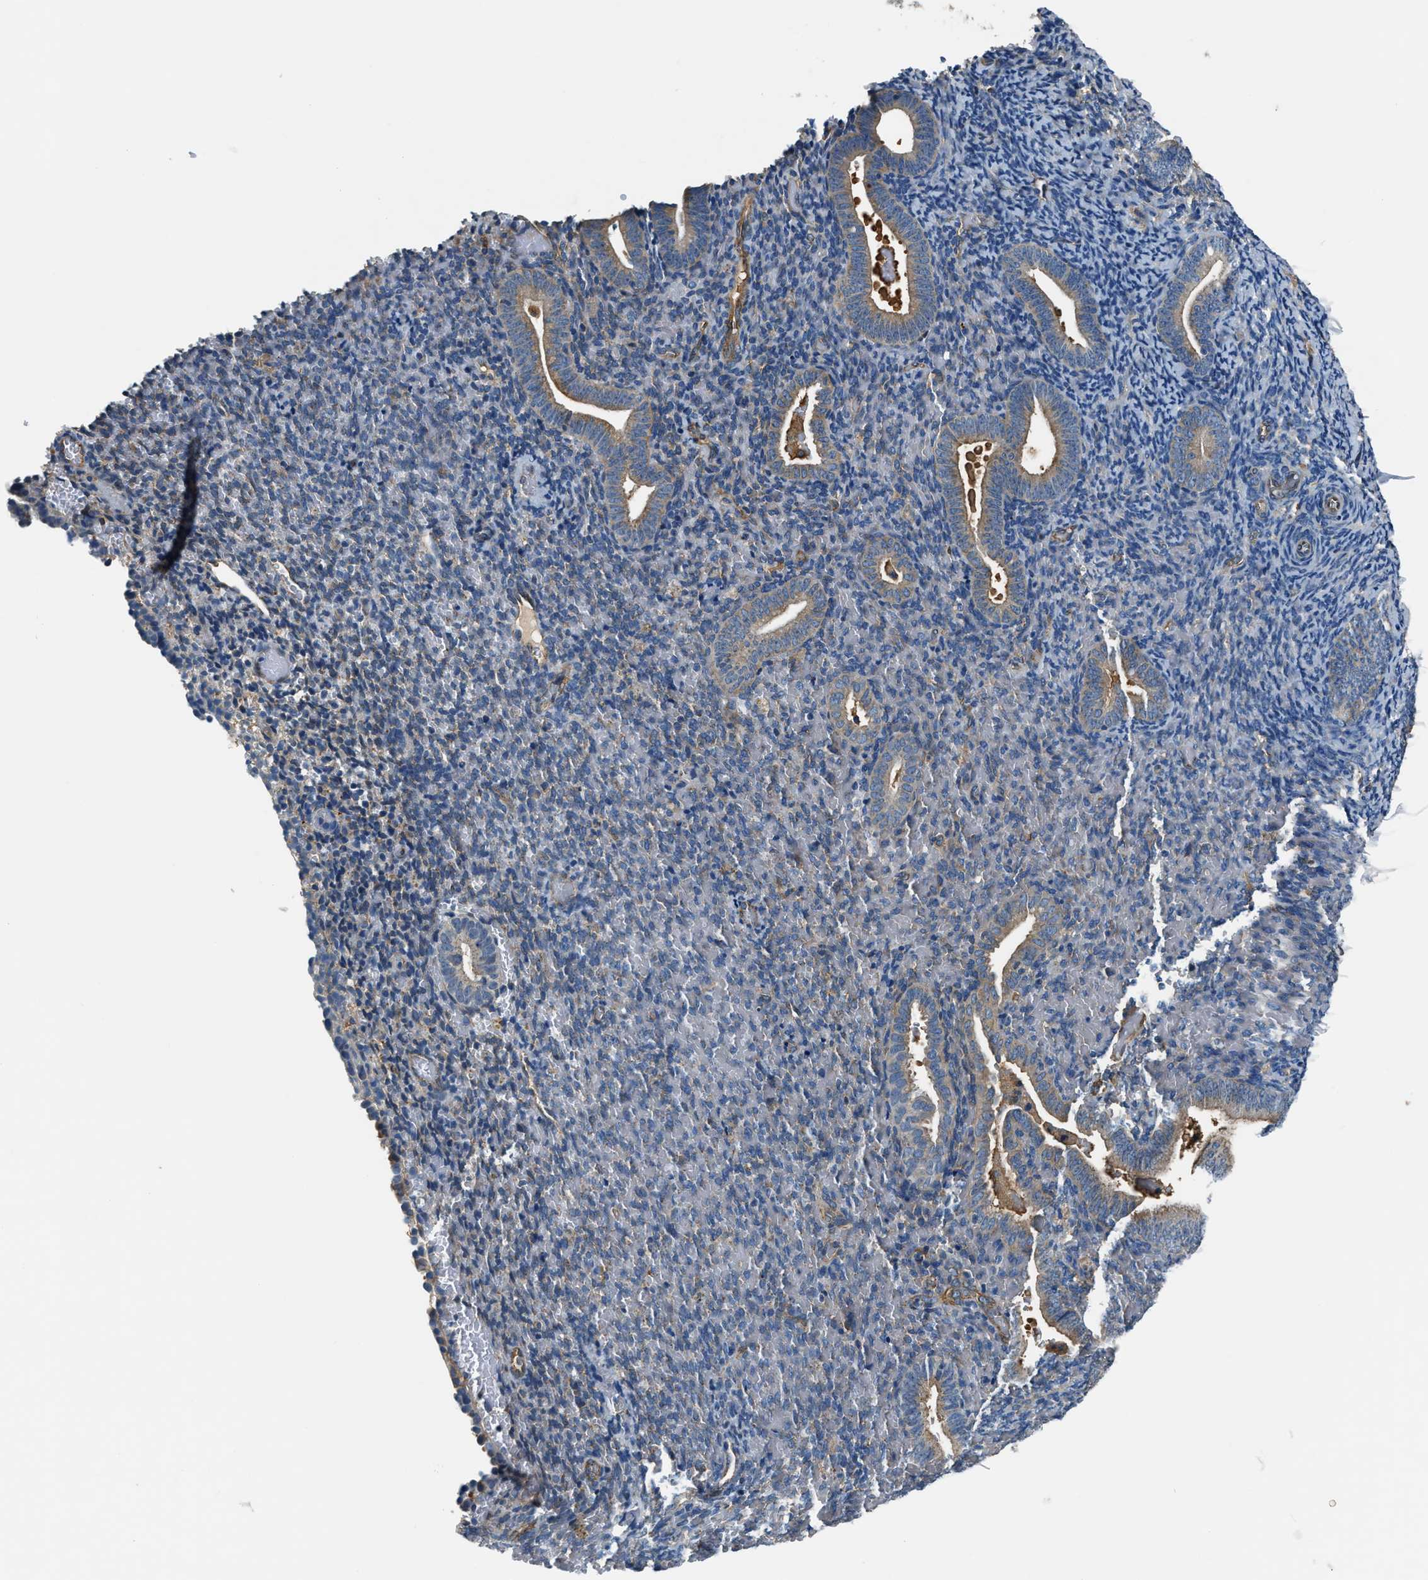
{"staining": {"intensity": "weak", "quantity": "<25%", "location": "cytoplasmic/membranous"}, "tissue": "endometrium", "cell_type": "Cells in endometrial stroma", "image_type": "normal", "snomed": [{"axis": "morphology", "description": "Normal tissue, NOS"}, {"axis": "topography", "description": "Endometrium"}], "caption": "Protein analysis of benign endometrium exhibits no significant positivity in cells in endometrial stroma.", "gene": "EEA1", "patient": {"sex": "female", "age": 51}}